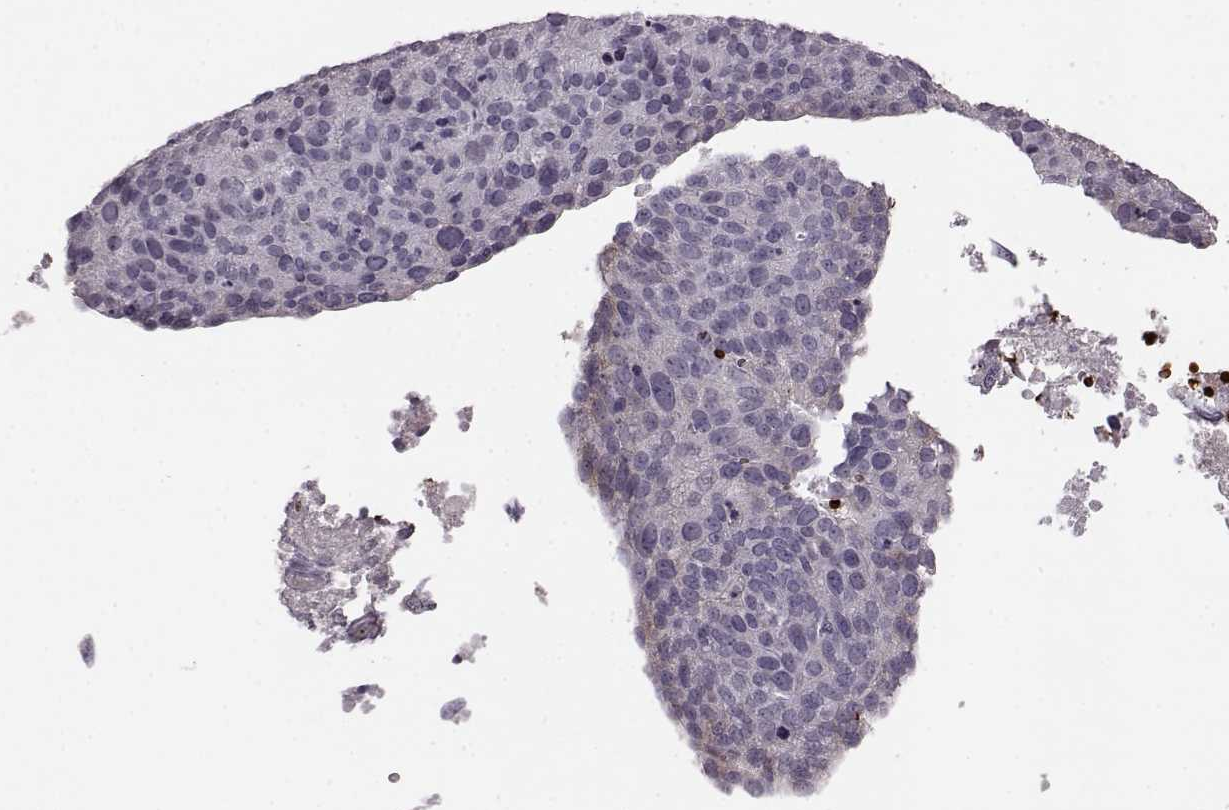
{"staining": {"intensity": "negative", "quantity": "none", "location": "none"}, "tissue": "ovarian cancer", "cell_type": "Tumor cells", "image_type": "cancer", "snomed": [{"axis": "morphology", "description": "Carcinoma, endometroid"}, {"axis": "topography", "description": "Ovary"}], "caption": "IHC image of neoplastic tissue: human ovarian cancer (endometroid carcinoma) stained with DAB (3,3'-diaminobenzidine) displays no significant protein staining in tumor cells.", "gene": "PROP1", "patient": {"sex": "female", "age": 58}}